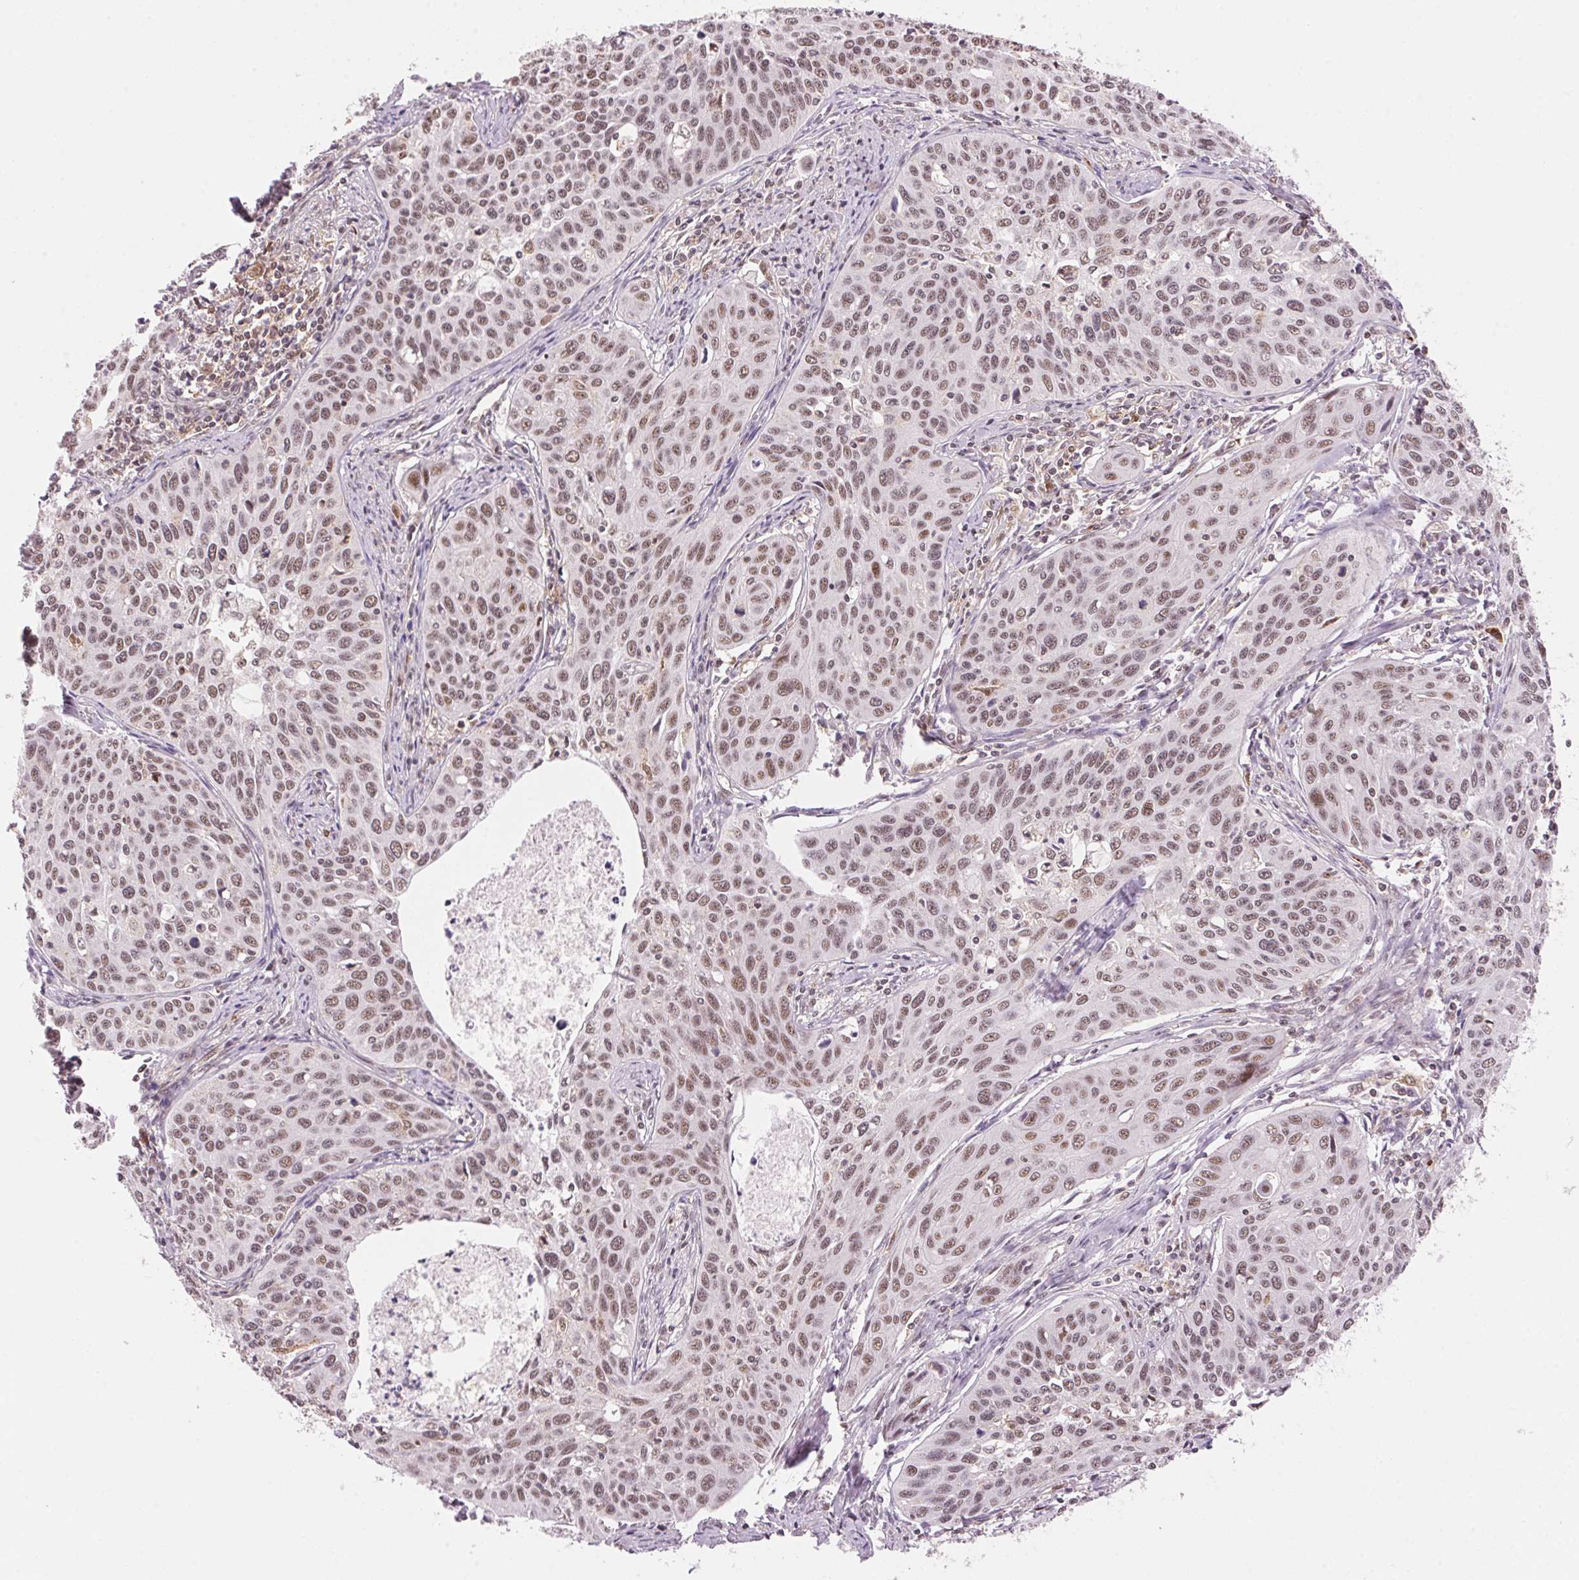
{"staining": {"intensity": "moderate", "quantity": ">75%", "location": "nuclear"}, "tissue": "cervical cancer", "cell_type": "Tumor cells", "image_type": "cancer", "snomed": [{"axis": "morphology", "description": "Squamous cell carcinoma, NOS"}, {"axis": "topography", "description": "Cervix"}], "caption": "Brown immunohistochemical staining in cervical cancer reveals moderate nuclear positivity in approximately >75% of tumor cells.", "gene": "HNRNPDL", "patient": {"sex": "female", "age": 31}}